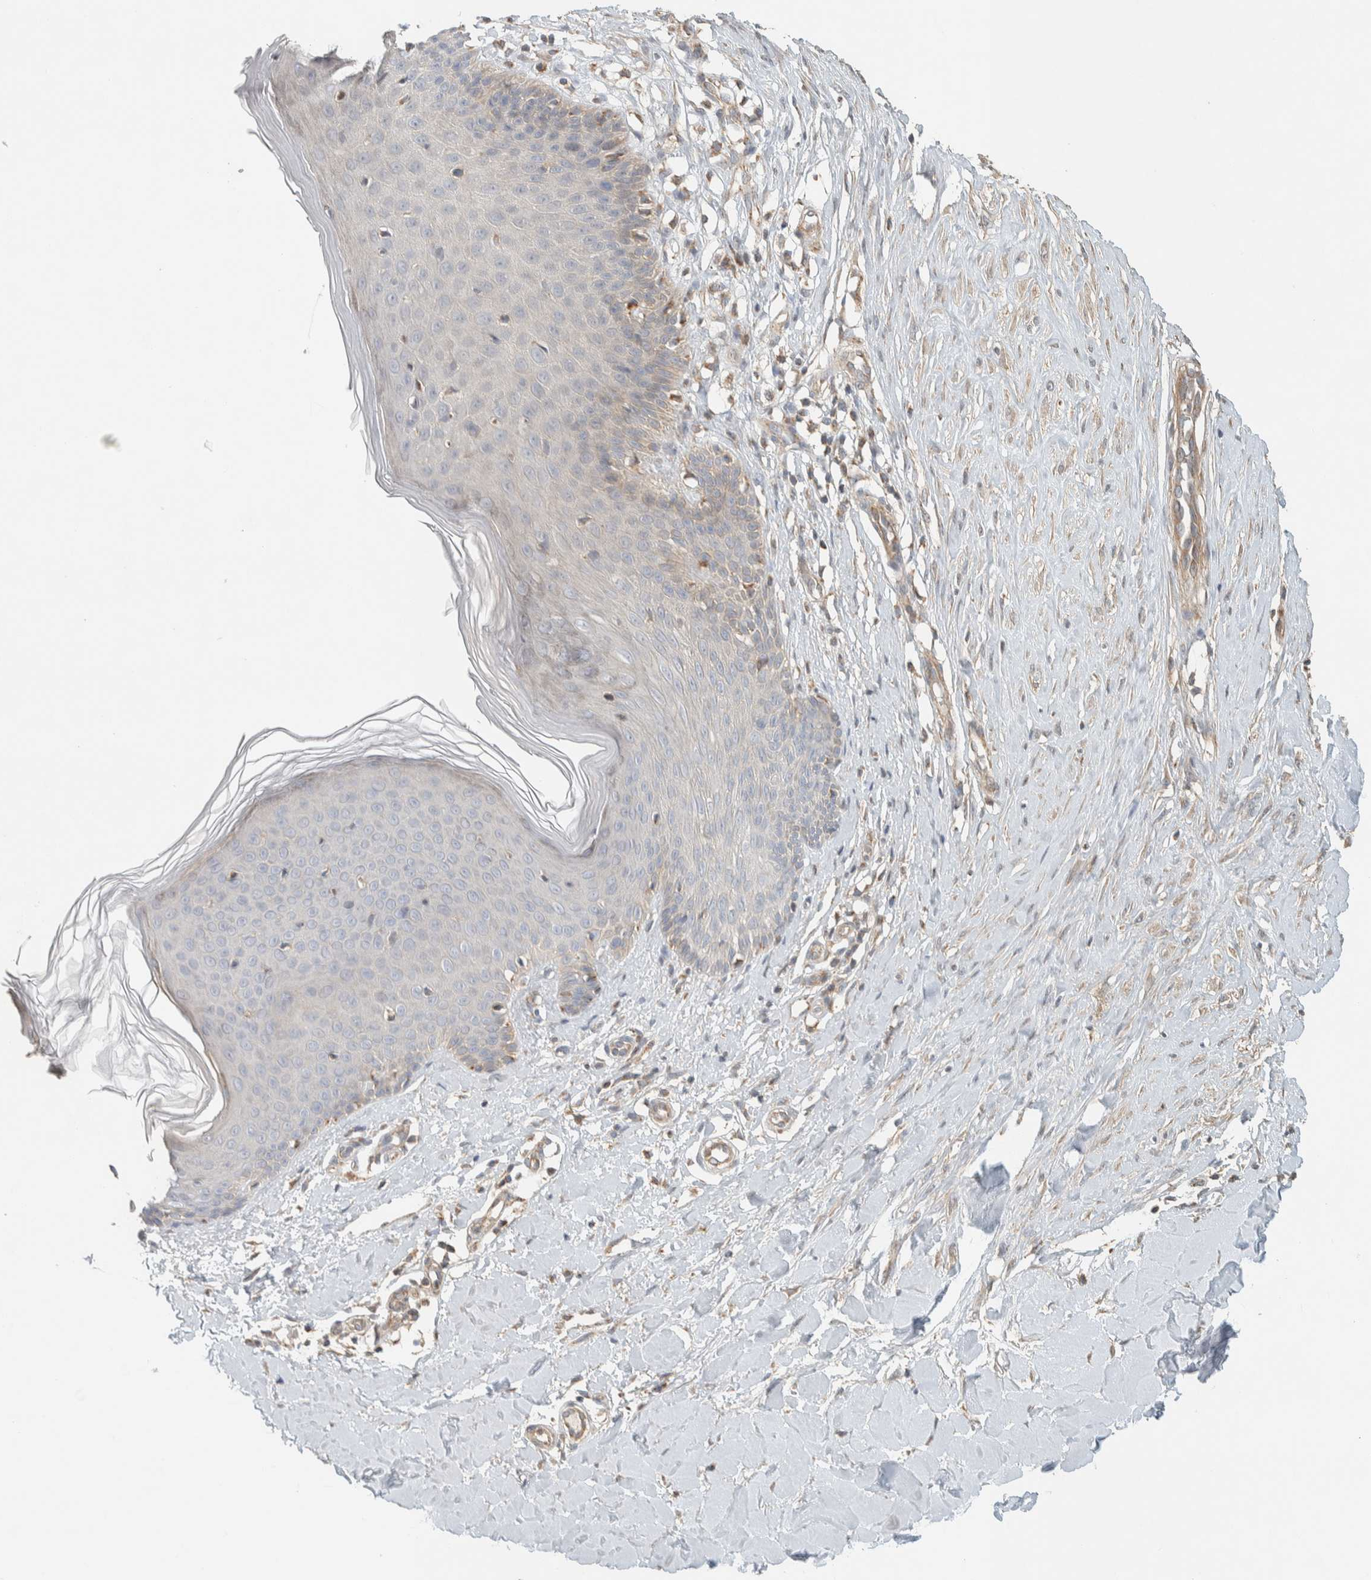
{"staining": {"intensity": "weak", "quantity": ">75%", "location": "cytoplasmic/membranous"}, "tissue": "skin", "cell_type": "Fibroblasts", "image_type": "normal", "snomed": [{"axis": "morphology", "description": "Normal tissue, NOS"}, {"axis": "topography", "description": "Skin"}], "caption": "Normal skin exhibits weak cytoplasmic/membranous staining in approximately >75% of fibroblasts Nuclei are stained in blue..", "gene": "PDE7B", "patient": {"sex": "male", "age": 41}}